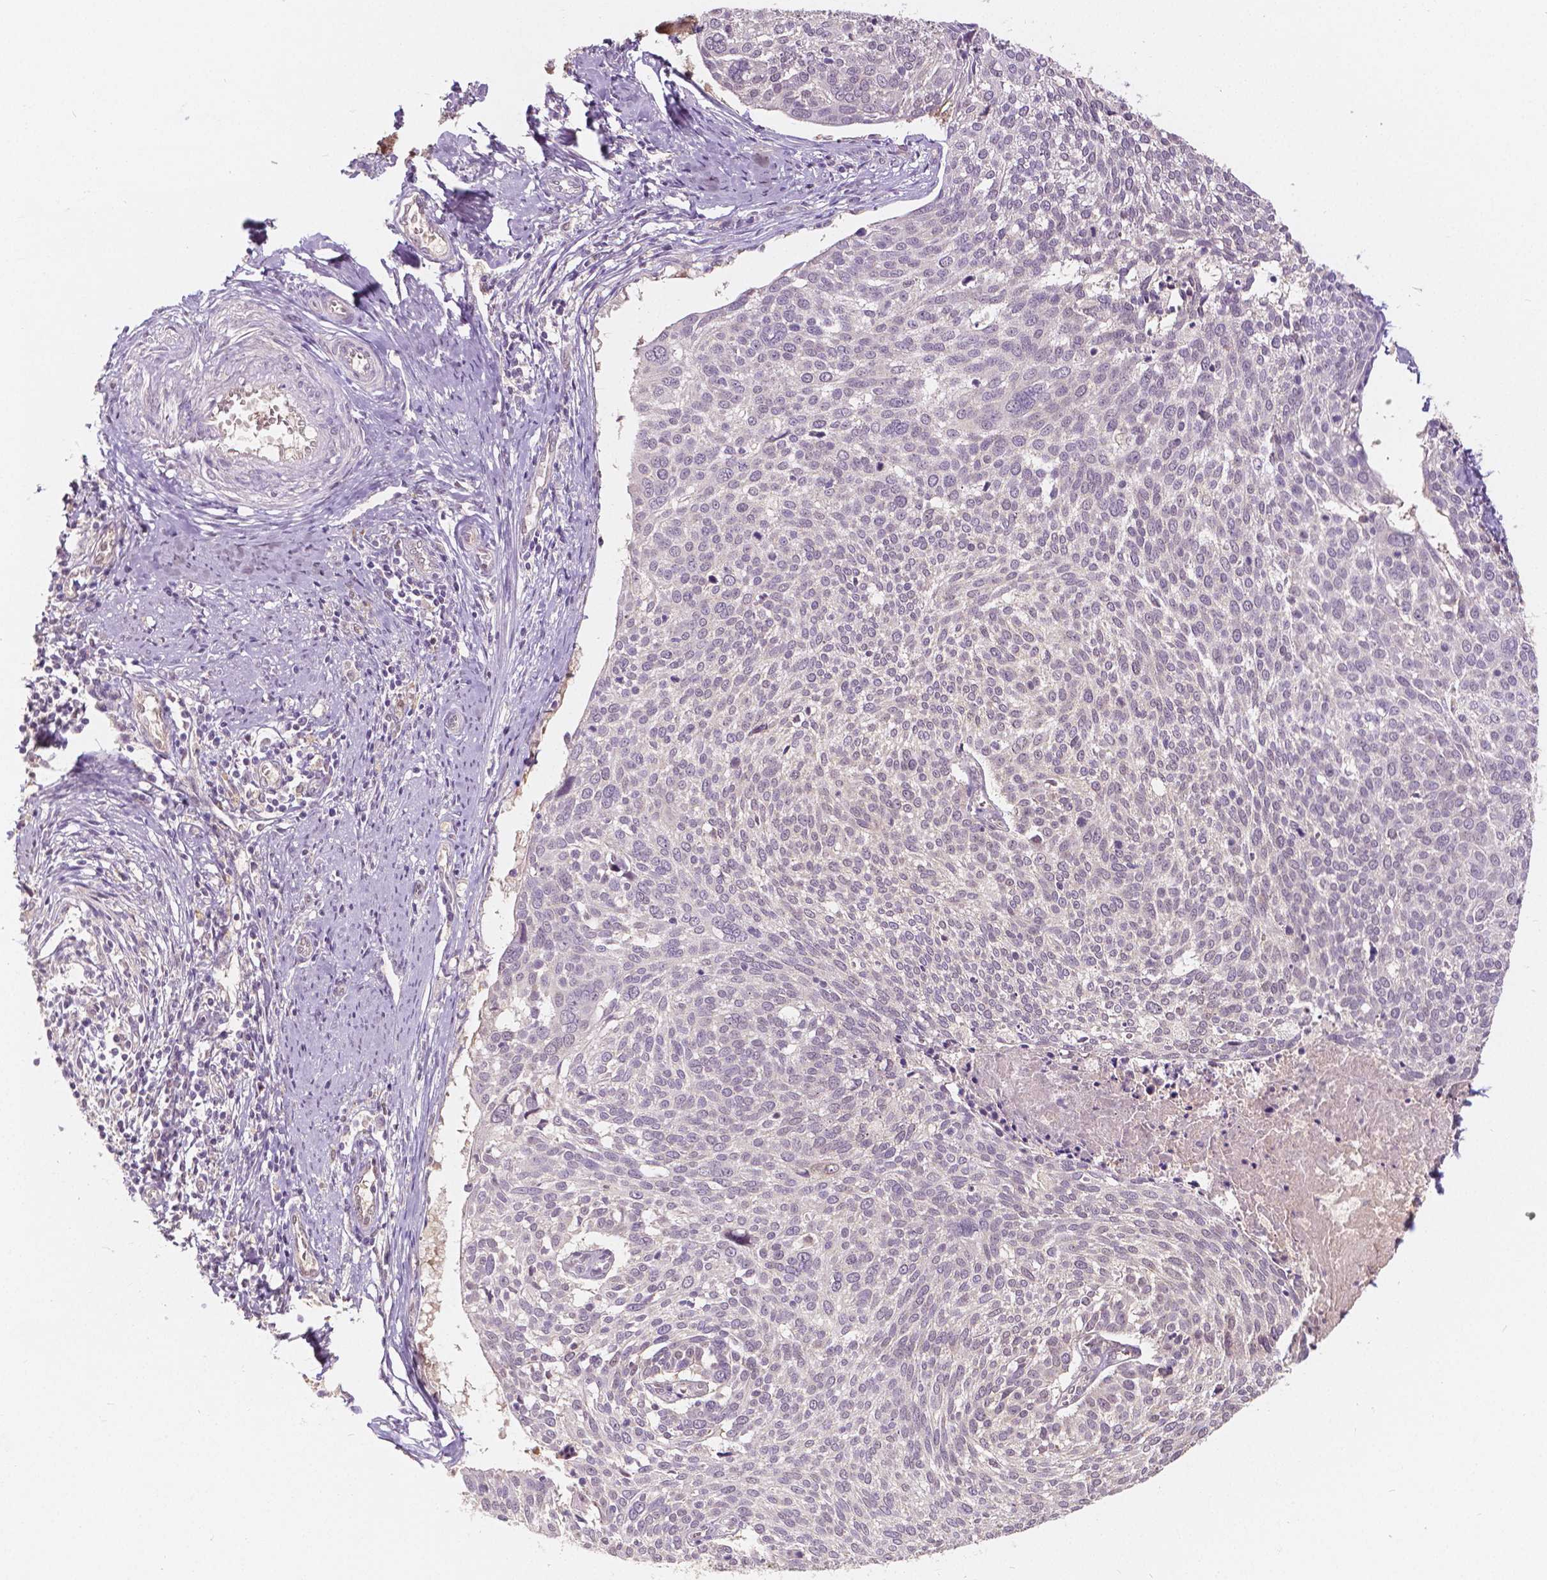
{"staining": {"intensity": "negative", "quantity": "none", "location": "none"}, "tissue": "cervical cancer", "cell_type": "Tumor cells", "image_type": "cancer", "snomed": [{"axis": "morphology", "description": "Squamous cell carcinoma, NOS"}, {"axis": "topography", "description": "Cervix"}], "caption": "Immunohistochemistry (IHC) histopathology image of neoplastic tissue: cervical squamous cell carcinoma stained with DAB exhibits no significant protein expression in tumor cells.", "gene": "NAPRT", "patient": {"sex": "female", "age": 39}}